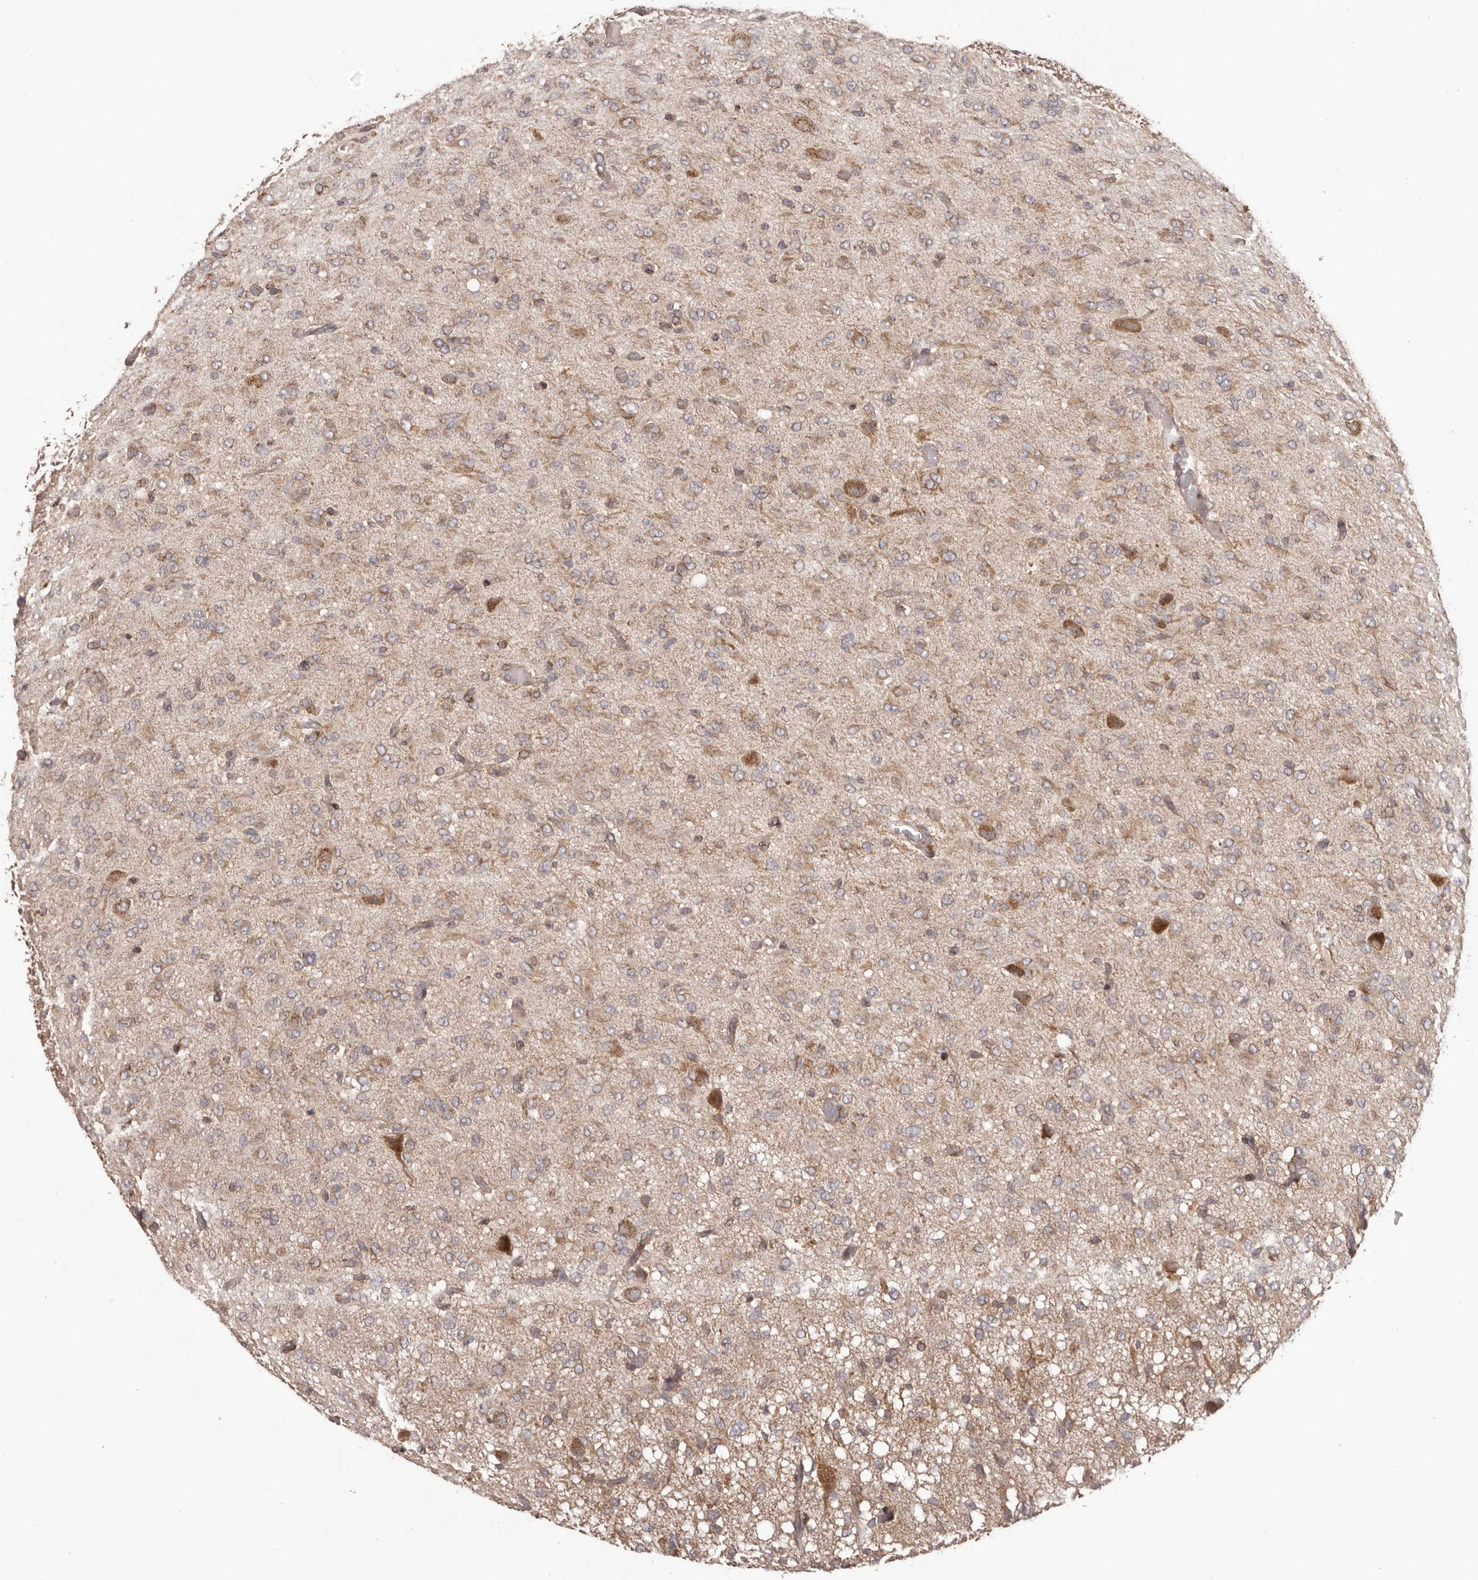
{"staining": {"intensity": "weak", "quantity": "25%-75%", "location": "cytoplasmic/membranous"}, "tissue": "glioma", "cell_type": "Tumor cells", "image_type": "cancer", "snomed": [{"axis": "morphology", "description": "Glioma, malignant, High grade"}, {"axis": "topography", "description": "Brain"}], "caption": "The immunohistochemical stain shows weak cytoplasmic/membranous expression in tumor cells of malignant high-grade glioma tissue.", "gene": "CHRM2", "patient": {"sex": "female", "age": 59}}